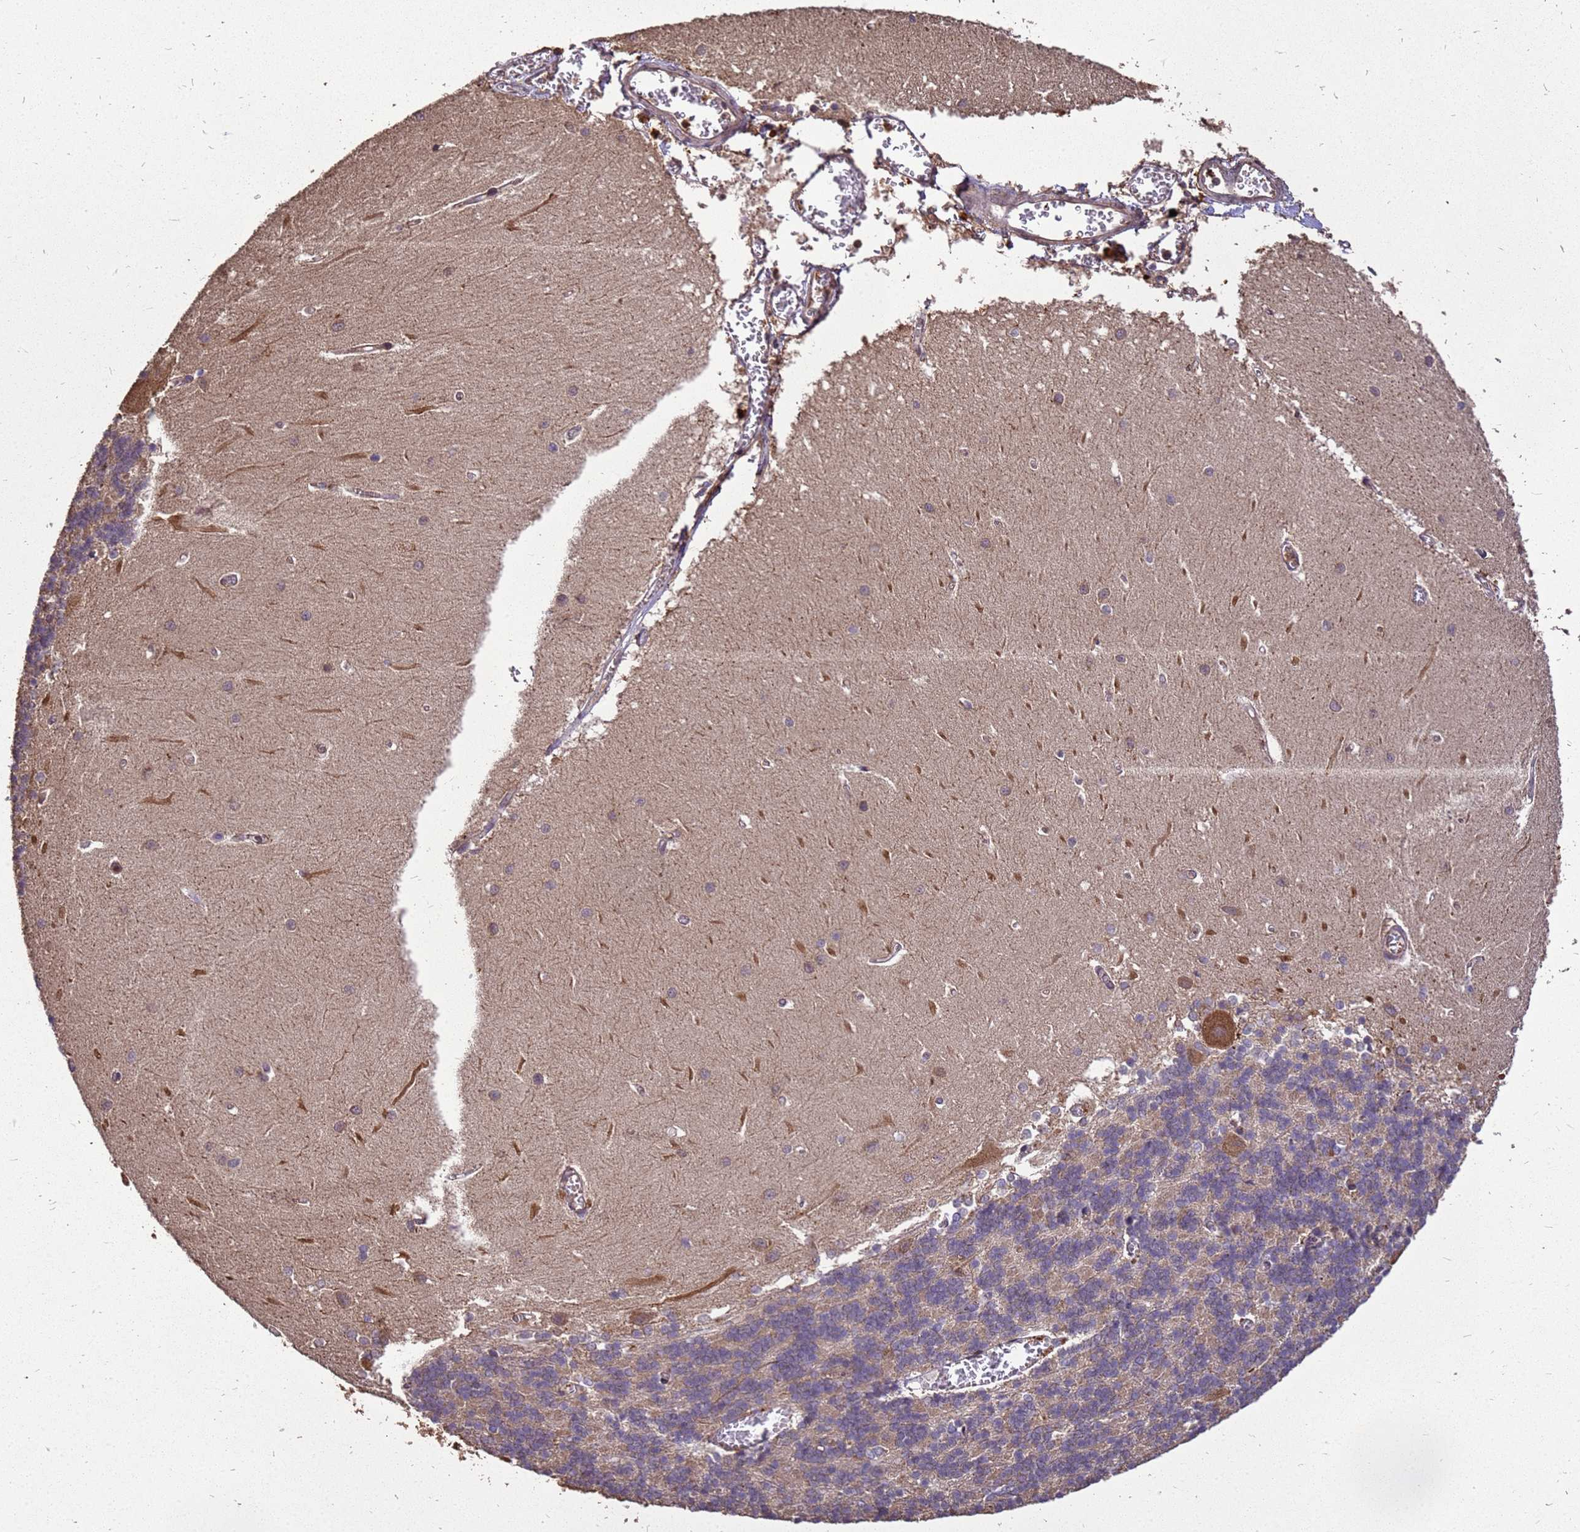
{"staining": {"intensity": "moderate", "quantity": "<25%", "location": "cytoplasmic/membranous"}, "tissue": "cerebellum", "cell_type": "Cells in granular layer", "image_type": "normal", "snomed": [{"axis": "morphology", "description": "Normal tissue, NOS"}, {"axis": "topography", "description": "Cerebellum"}], "caption": "The histopathology image displays a brown stain indicating the presence of a protein in the cytoplasmic/membranous of cells in granular layer in cerebellum.", "gene": "ZNF618", "patient": {"sex": "male", "age": 37}}